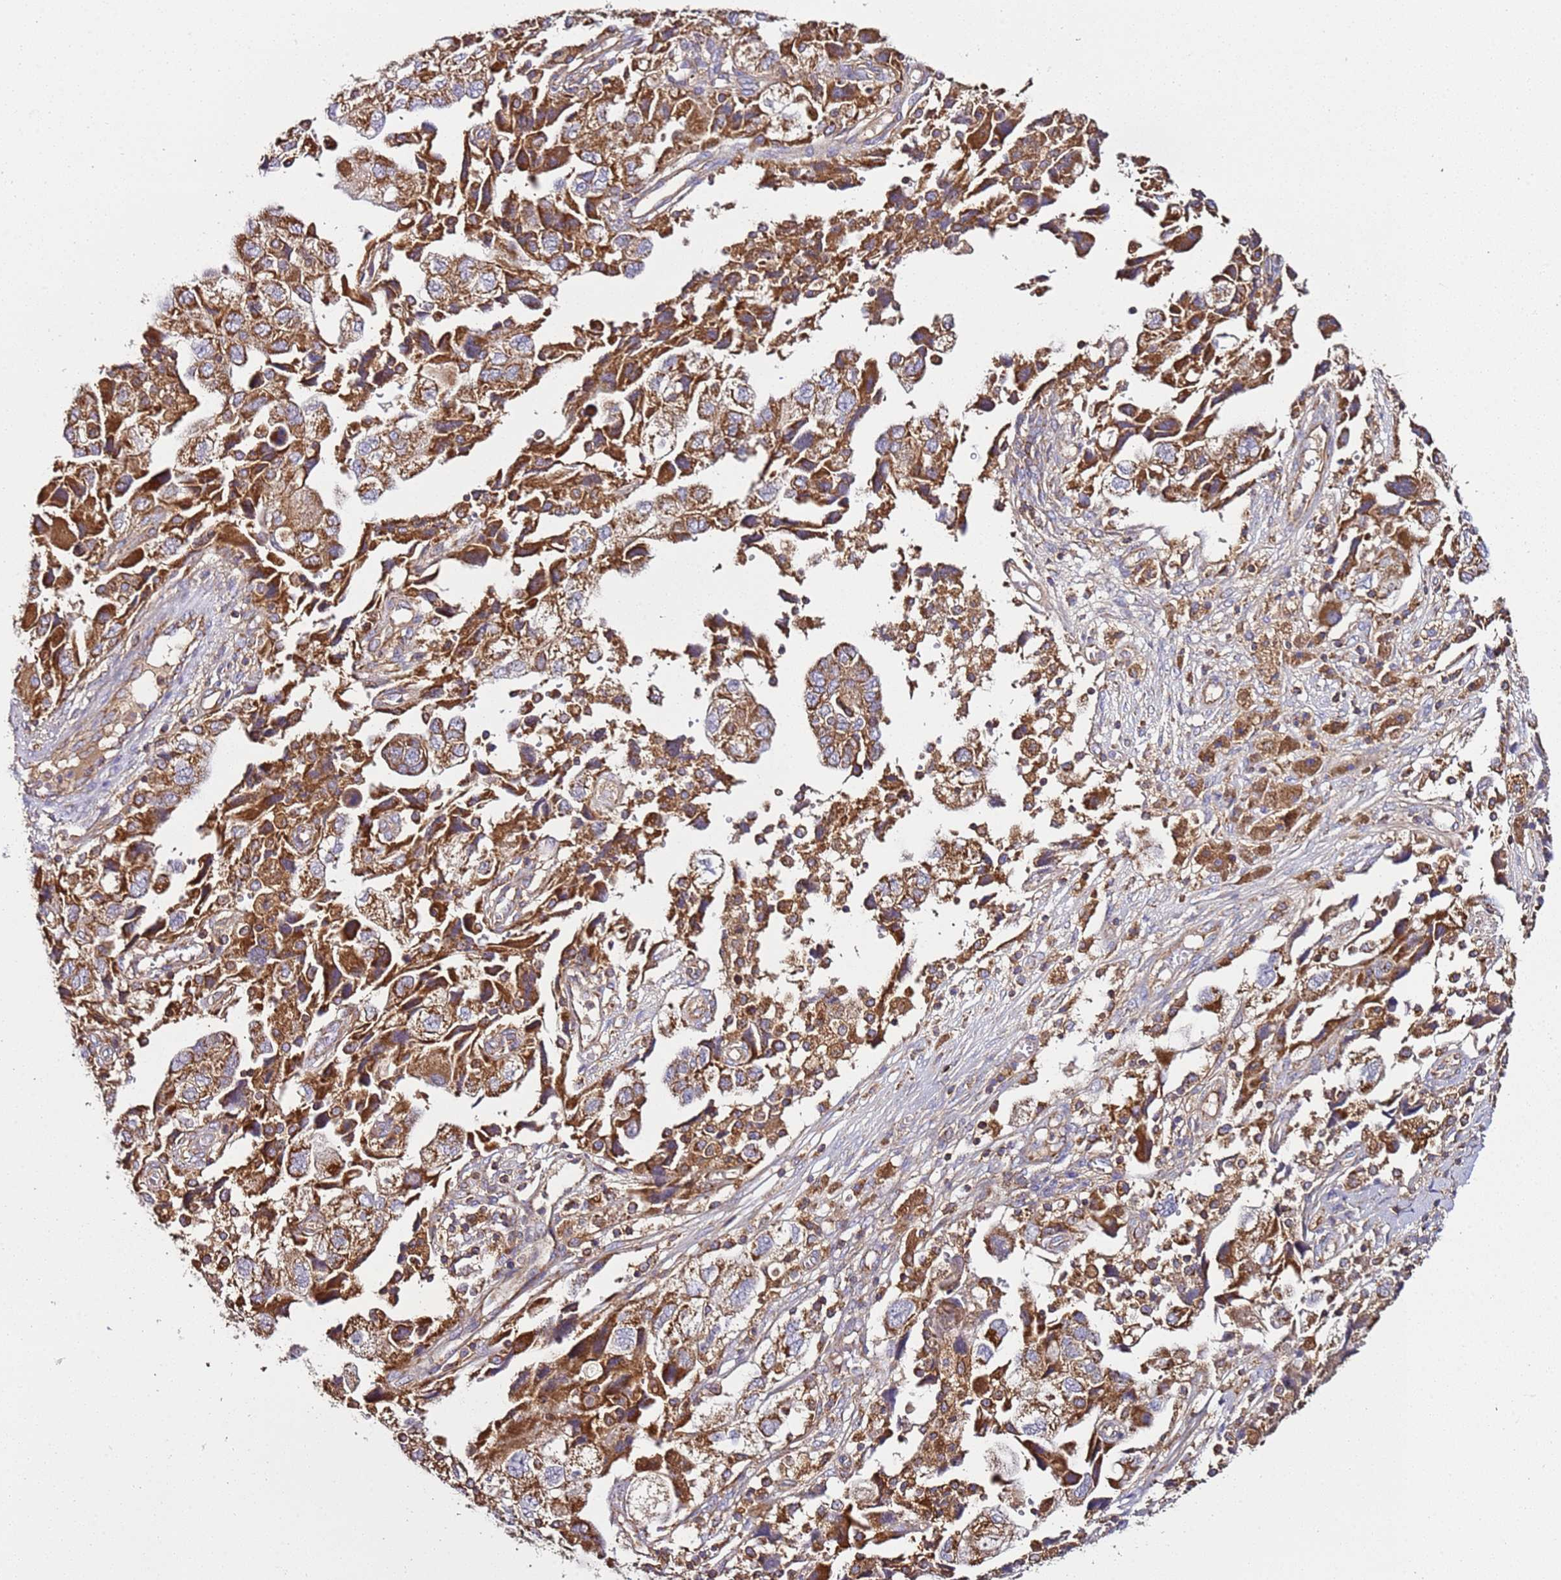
{"staining": {"intensity": "moderate", "quantity": ">75%", "location": "cytoplasmic/membranous"}, "tissue": "ovarian cancer", "cell_type": "Tumor cells", "image_type": "cancer", "snomed": [{"axis": "morphology", "description": "Carcinoma, NOS"}, {"axis": "morphology", "description": "Cystadenocarcinoma, serous, NOS"}, {"axis": "topography", "description": "Ovary"}], "caption": "Ovarian cancer (serous cystadenocarcinoma) stained with immunohistochemistry displays moderate cytoplasmic/membranous staining in about >75% of tumor cells.", "gene": "RMND5A", "patient": {"sex": "female", "age": 69}}